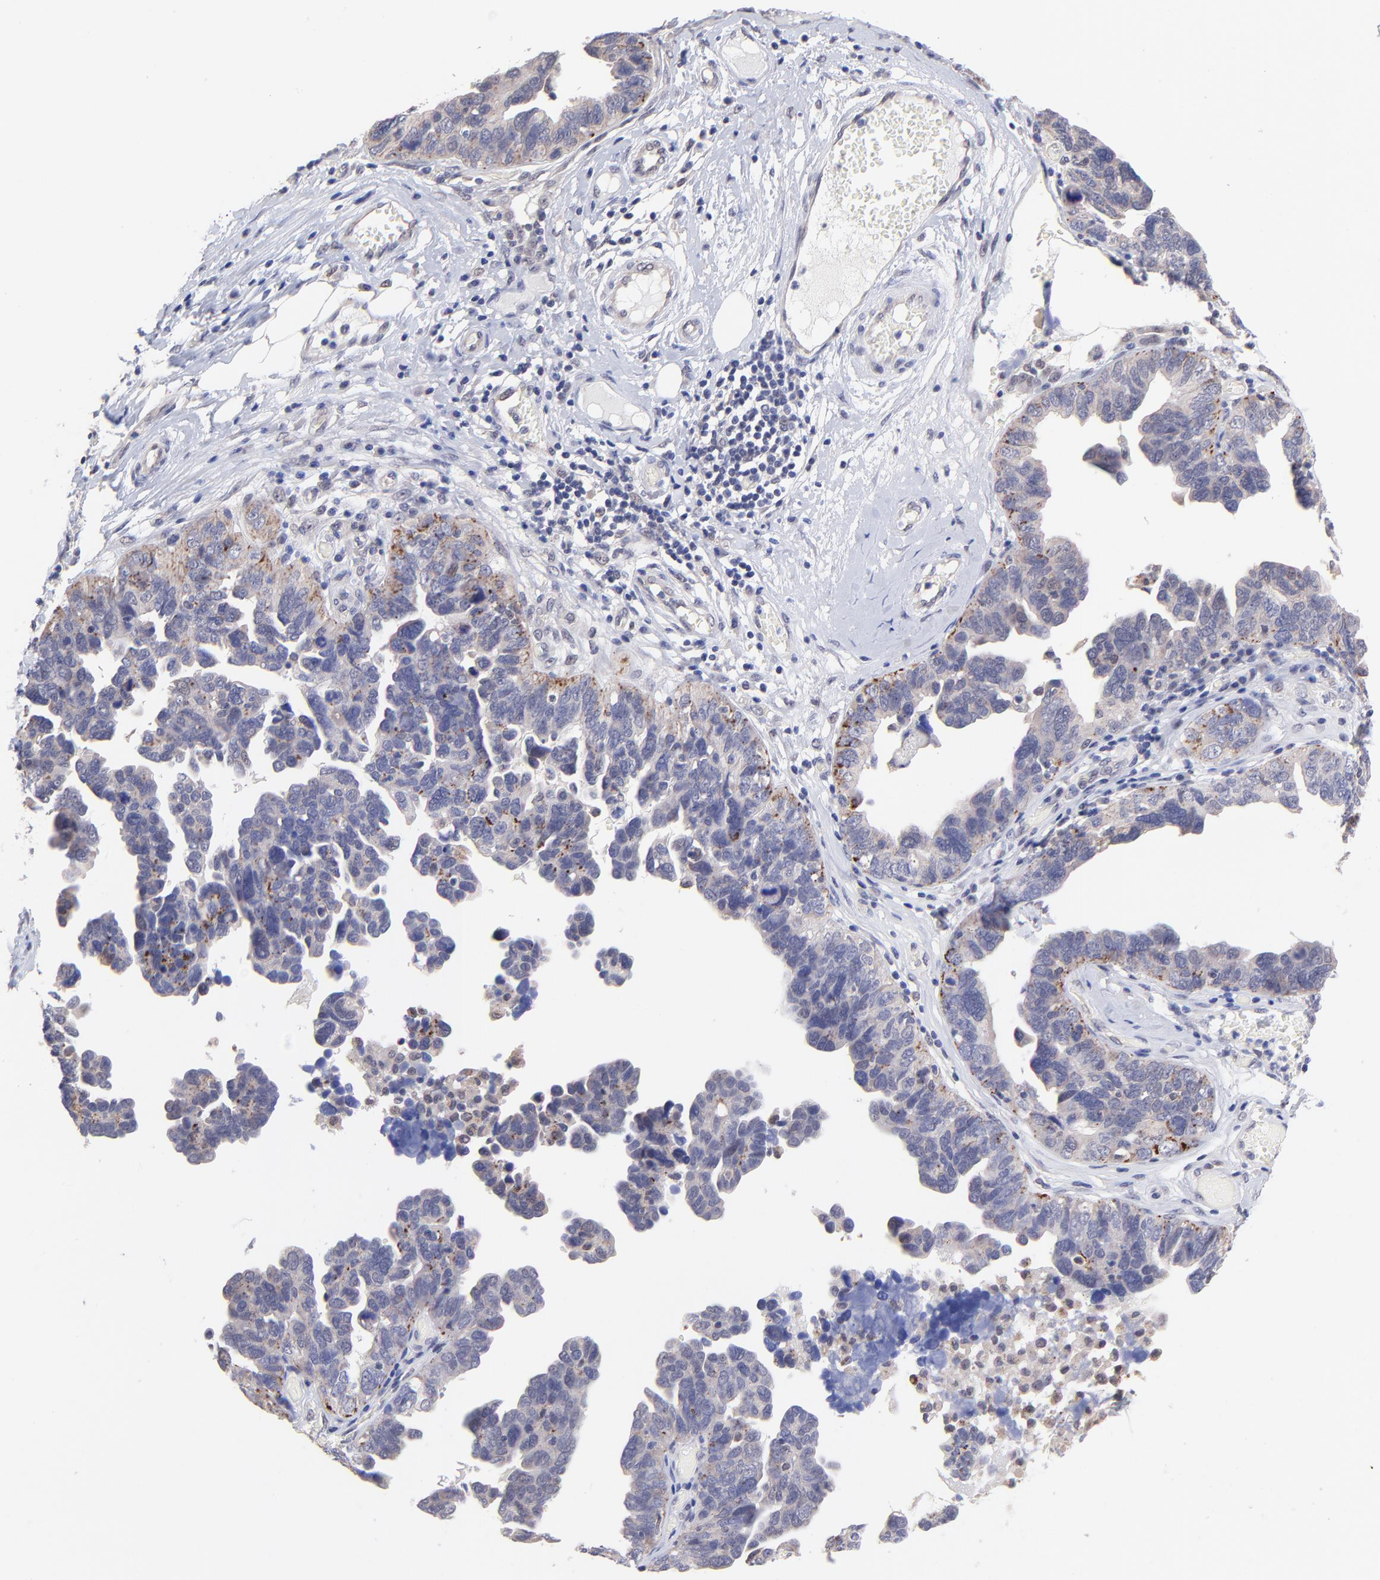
{"staining": {"intensity": "negative", "quantity": "none", "location": "none"}, "tissue": "ovarian cancer", "cell_type": "Tumor cells", "image_type": "cancer", "snomed": [{"axis": "morphology", "description": "Cystadenocarcinoma, serous, NOS"}, {"axis": "topography", "description": "Ovary"}], "caption": "The image demonstrates no significant staining in tumor cells of serous cystadenocarcinoma (ovarian). (DAB (3,3'-diaminobenzidine) immunohistochemistry, high magnification).", "gene": "ZNF747", "patient": {"sex": "female", "age": 64}}